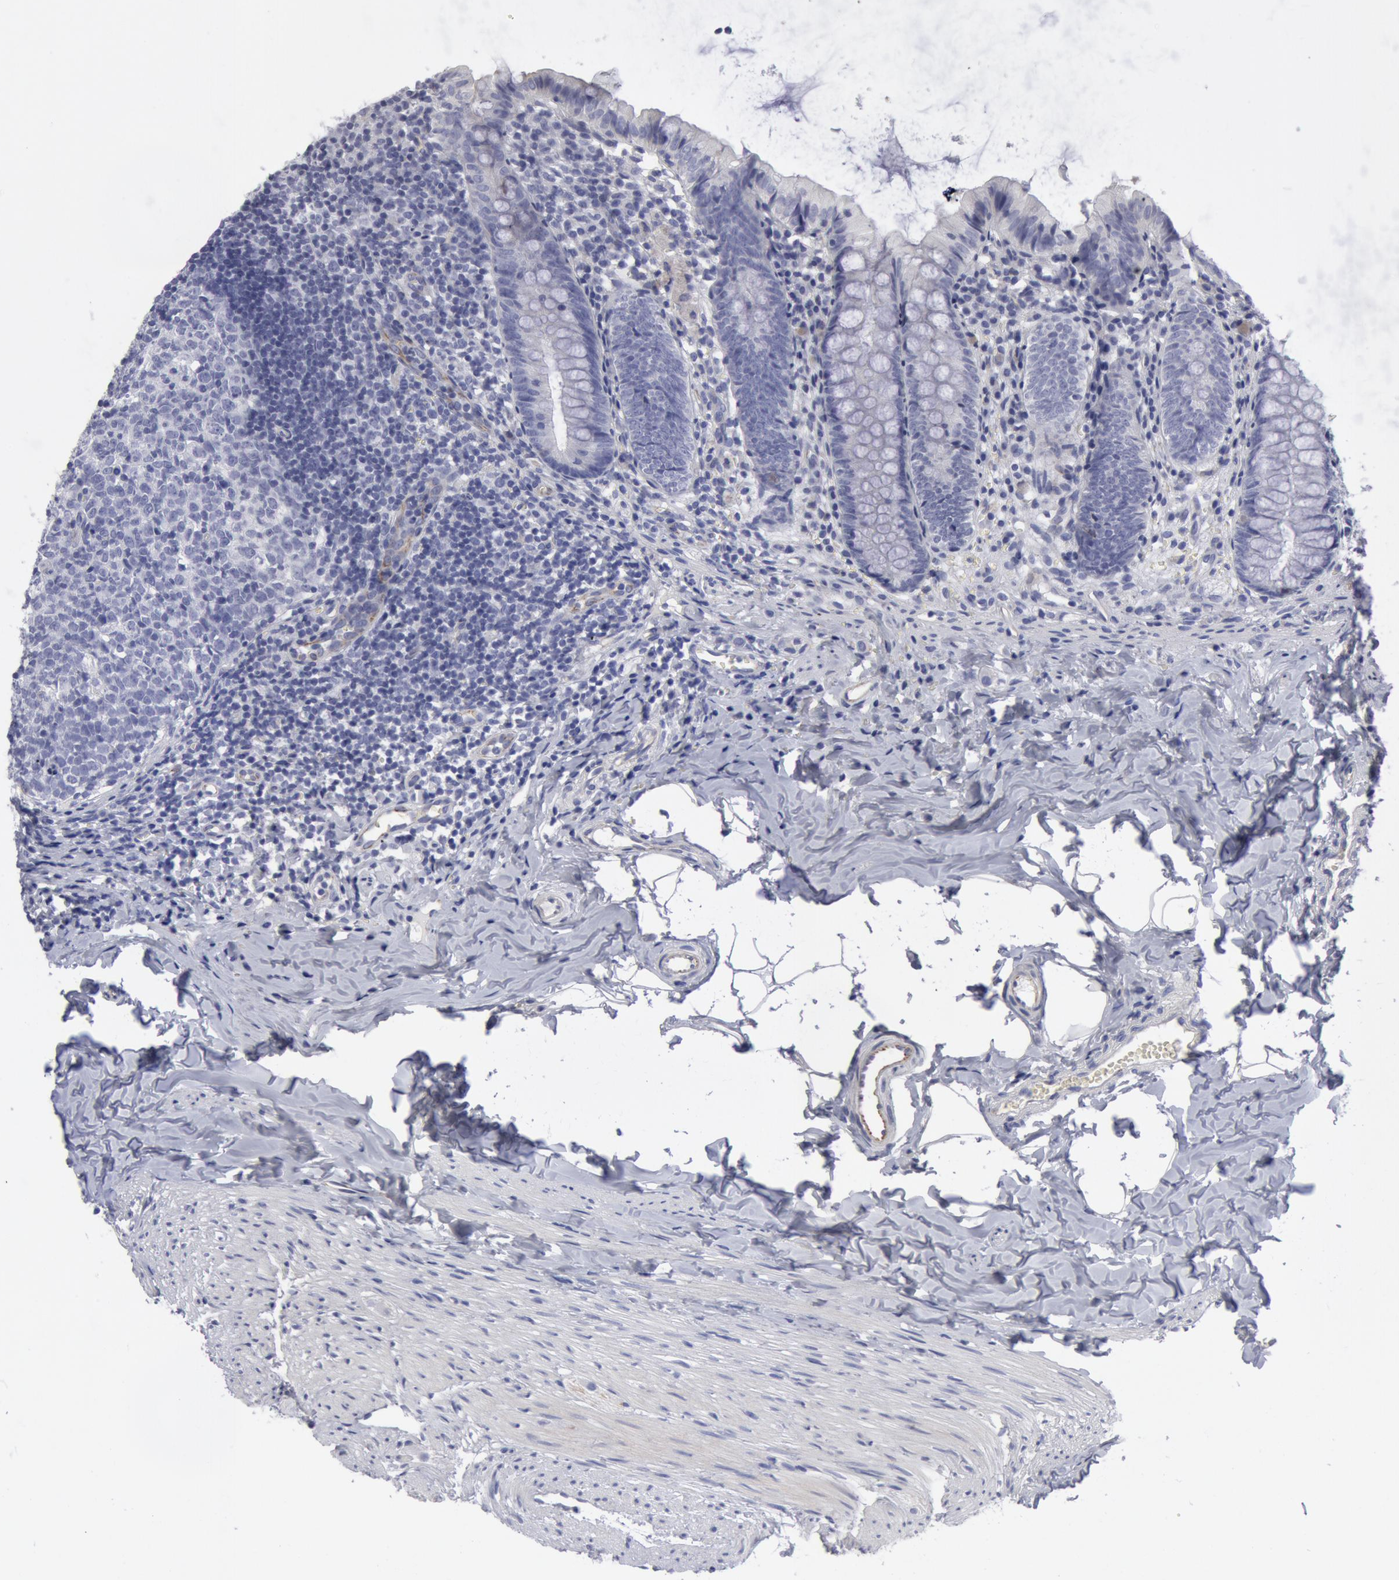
{"staining": {"intensity": "negative", "quantity": "none", "location": "none"}, "tissue": "appendix", "cell_type": "Glandular cells", "image_type": "normal", "snomed": [{"axis": "morphology", "description": "Normal tissue, NOS"}, {"axis": "topography", "description": "Appendix"}], "caption": "Immunohistochemistry photomicrograph of unremarkable human appendix stained for a protein (brown), which displays no staining in glandular cells.", "gene": "SMC1B", "patient": {"sex": "female", "age": 9}}